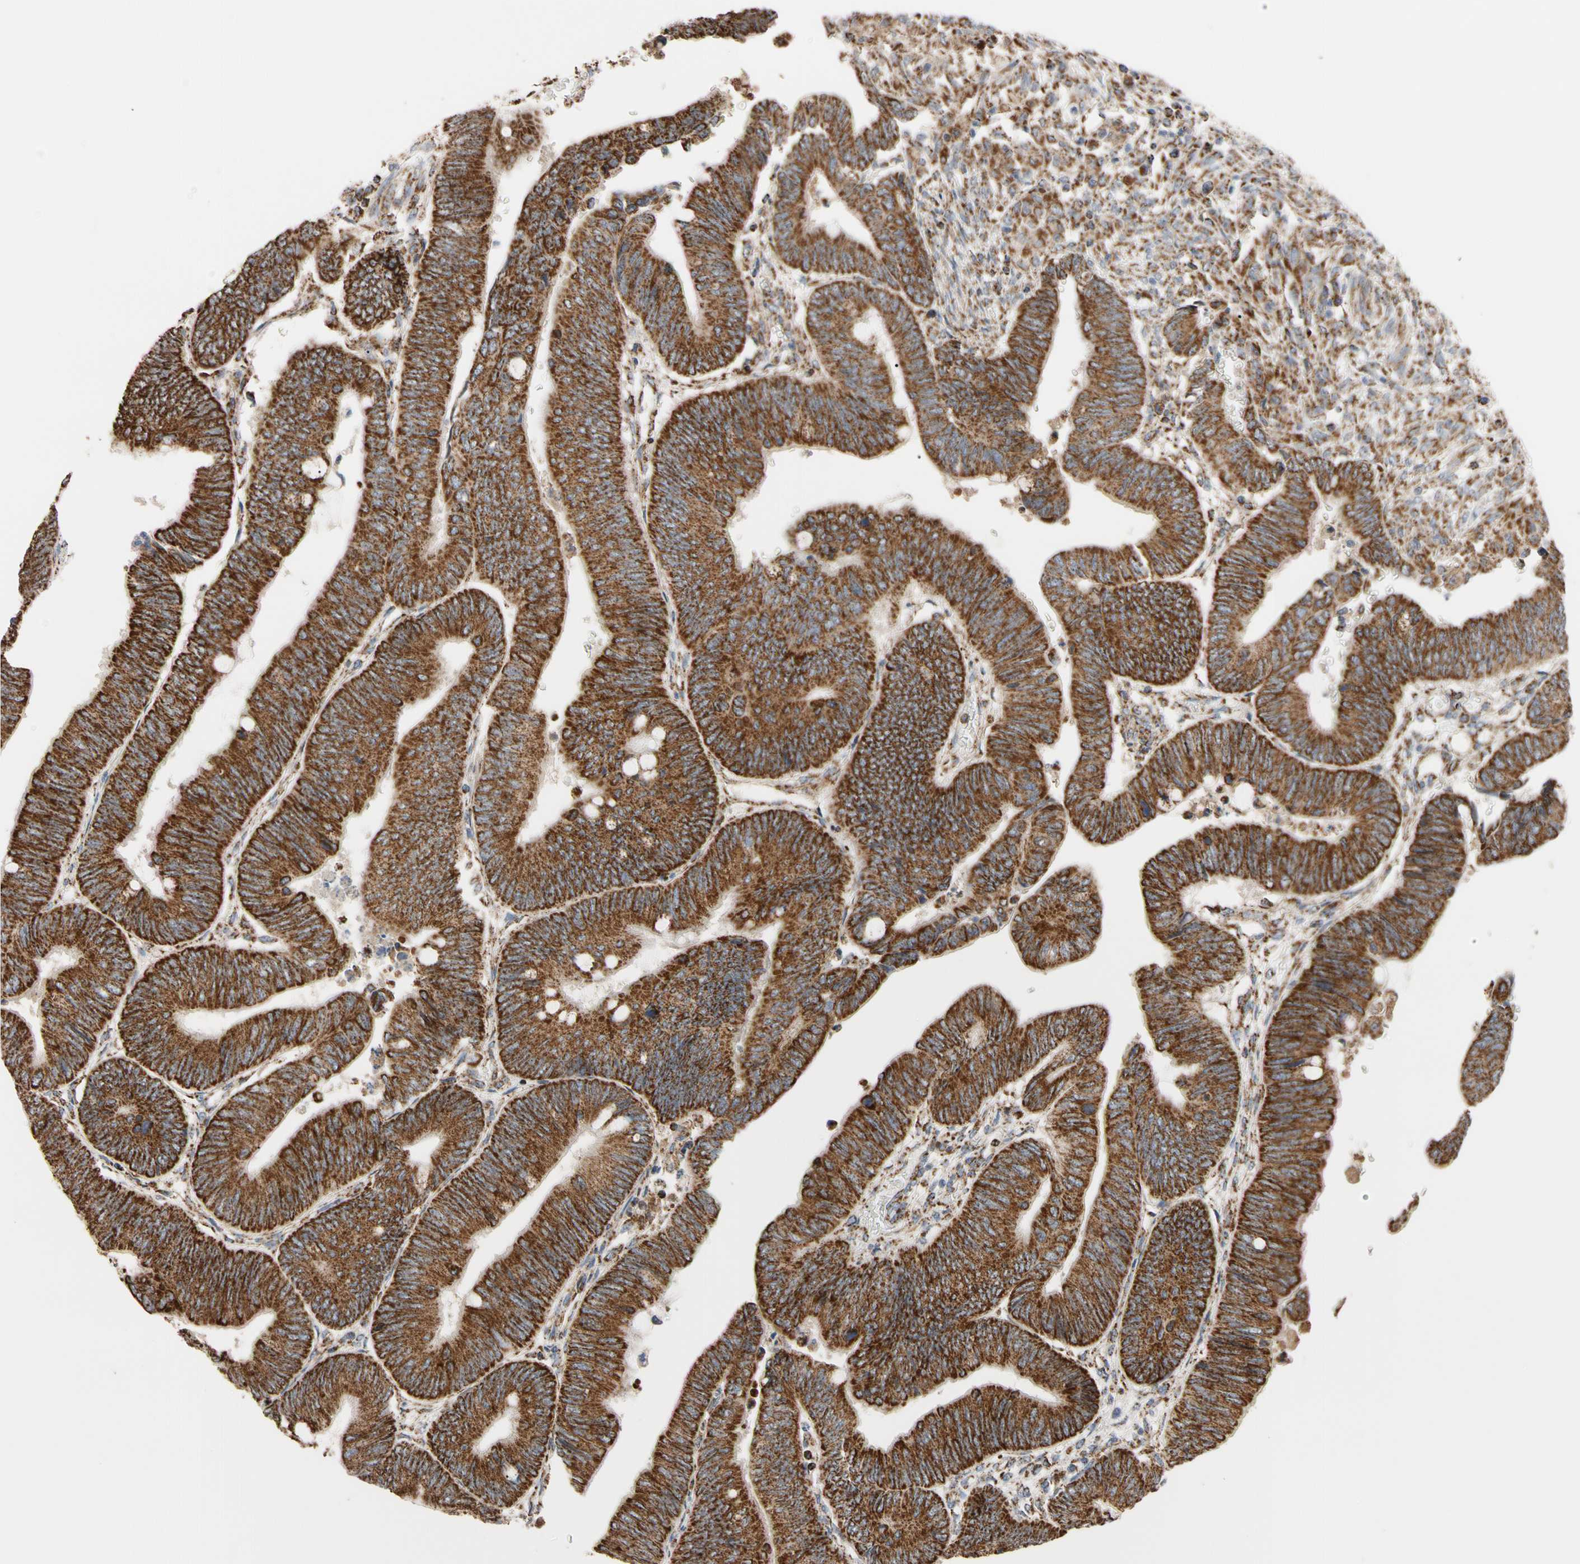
{"staining": {"intensity": "strong", "quantity": ">75%", "location": "cytoplasmic/membranous"}, "tissue": "colorectal cancer", "cell_type": "Tumor cells", "image_type": "cancer", "snomed": [{"axis": "morphology", "description": "Normal tissue, NOS"}, {"axis": "morphology", "description": "Adenocarcinoma, NOS"}, {"axis": "topography", "description": "Rectum"}, {"axis": "topography", "description": "Peripheral nerve tissue"}], "caption": "DAB immunohistochemical staining of colorectal cancer (adenocarcinoma) exhibits strong cytoplasmic/membranous protein positivity in approximately >75% of tumor cells. (DAB IHC, brown staining for protein, blue staining for nuclei).", "gene": "FAM110B", "patient": {"sex": "male", "age": 92}}